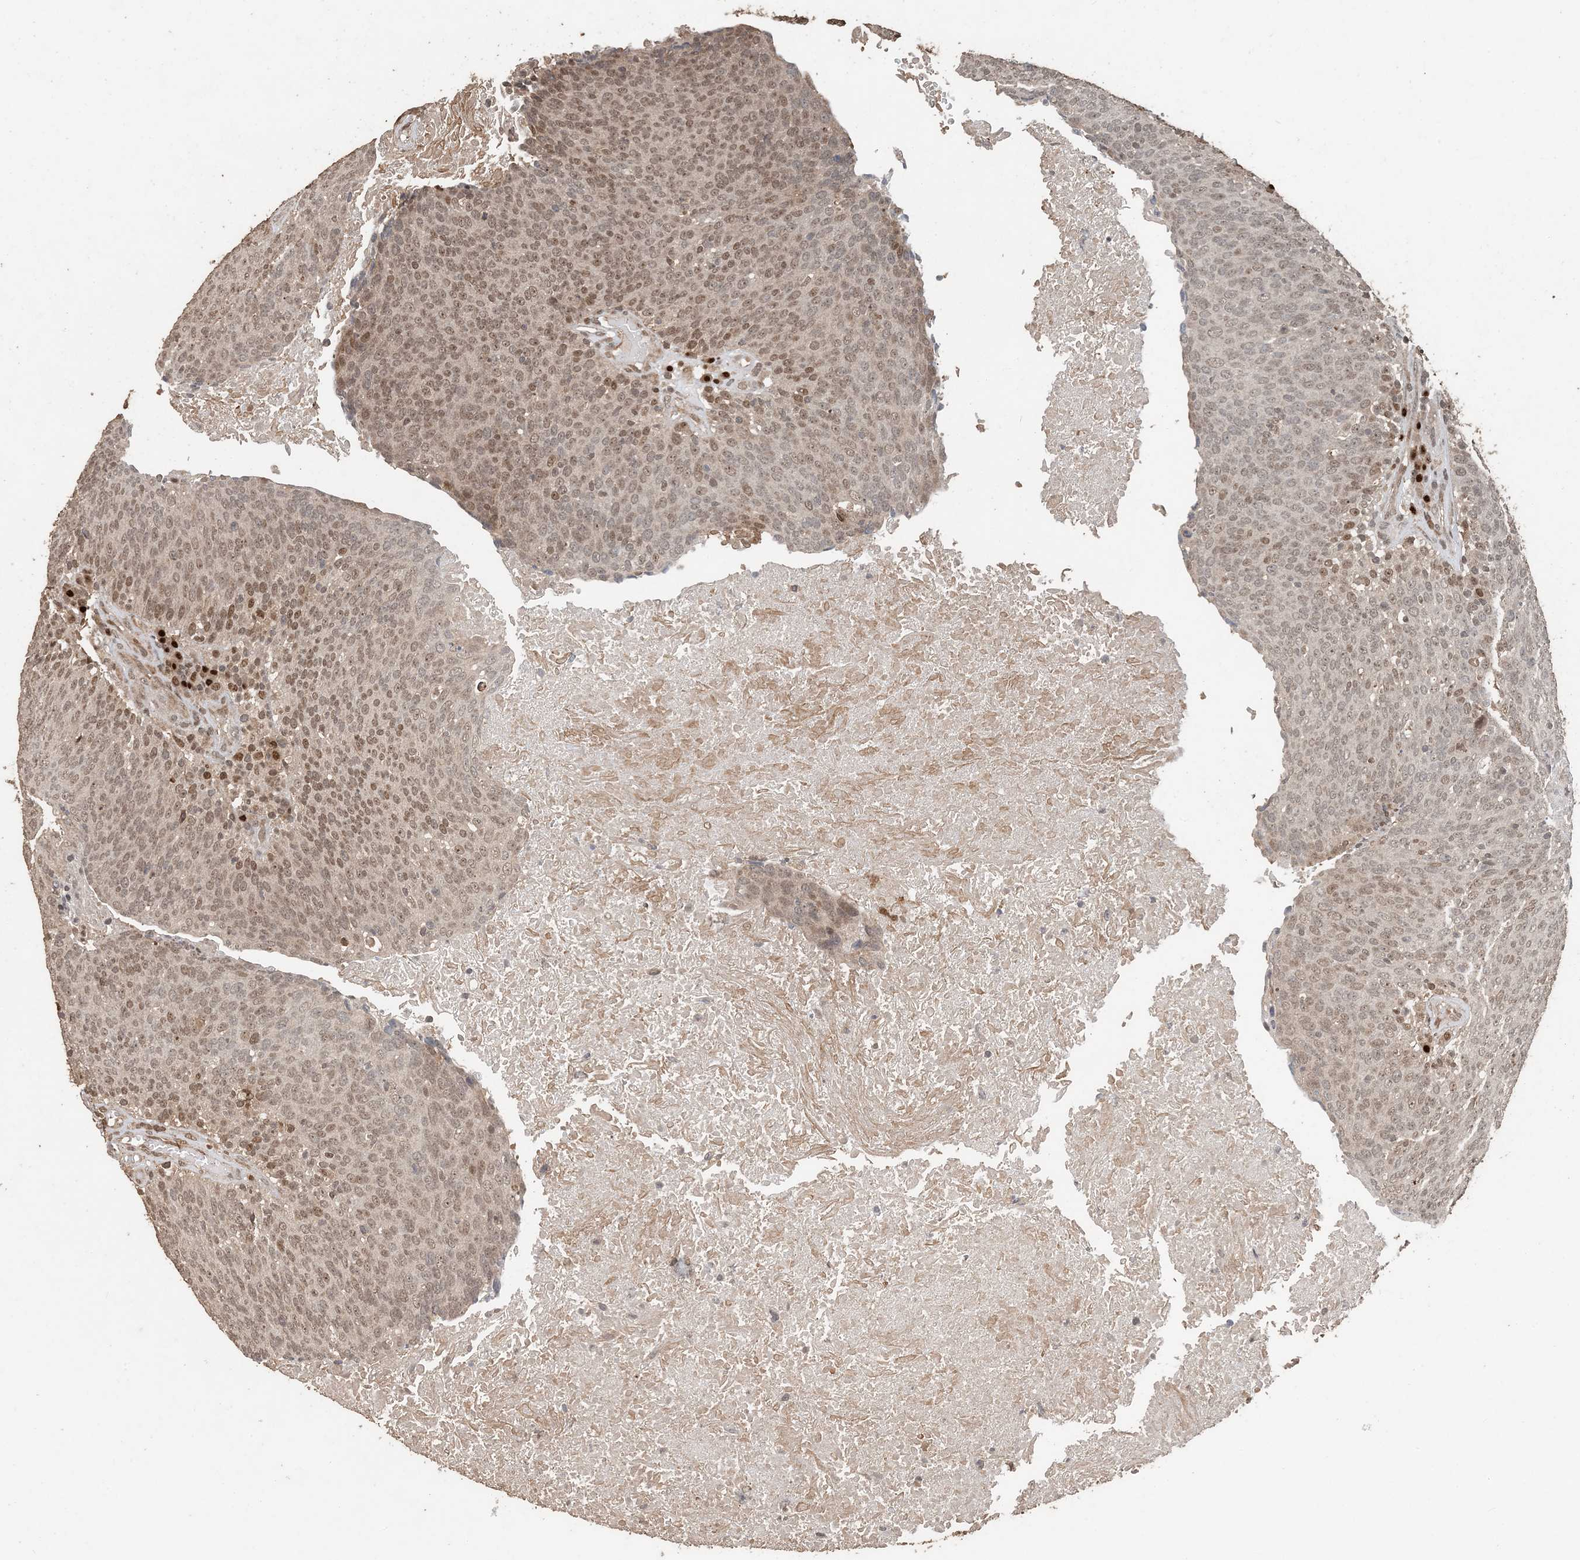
{"staining": {"intensity": "moderate", "quantity": ">75%", "location": "nuclear"}, "tissue": "head and neck cancer", "cell_type": "Tumor cells", "image_type": "cancer", "snomed": [{"axis": "morphology", "description": "Squamous cell carcinoma, NOS"}, {"axis": "morphology", "description": "Squamous cell carcinoma, metastatic, NOS"}, {"axis": "topography", "description": "Lymph node"}, {"axis": "topography", "description": "Head-Neck"}], "caption": "Head and neck cancer (squamous cell carcinoma) tissue demonstrates moderate nuclear expression in approximately >75% of tumor cells, visualized by immunohistochemistry.", "gene": "ATP13A2", "patient": {"sex": "male", "age": 62}}